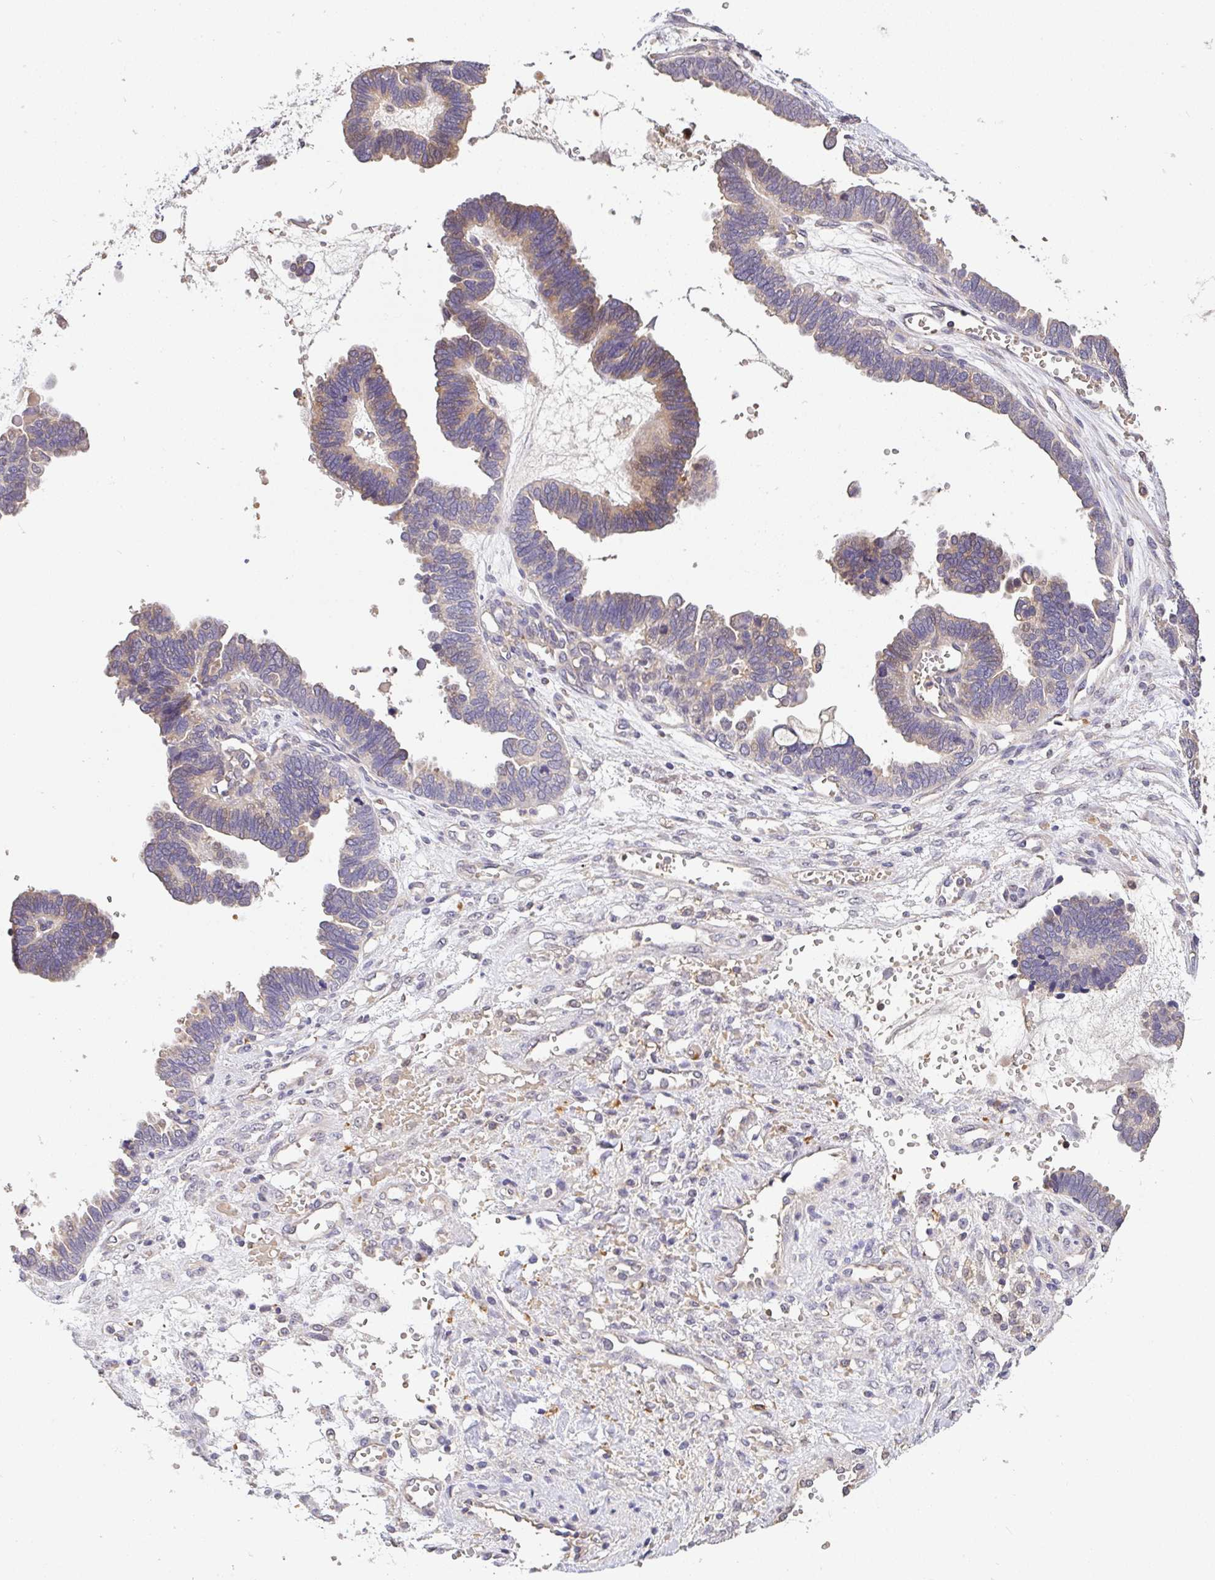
{"staining": {"intensity": "weak", "quantity": "<25%", "location": "cytoplasmic/membranous"}, "tissue": "ovarian cancer", "cell_type": "Tumor cells", "image_type": "cancer", "snomed": [{"axis": "morphology", "description": "Cystadenocarcinoma, serous, NOS"}, {"axis": "topography", "description": "Ovary"}], "caption": "IHC photomicrograph of neoplastic tissue: ovarian serous cystadenocarcinoma stained with DAB (3,3'-diaminobenzidine) demonstrates no significant protein staining in tumor cells.", "gene": "C1QTNF9B", "patient": {"sex": "female", "age": 51}}